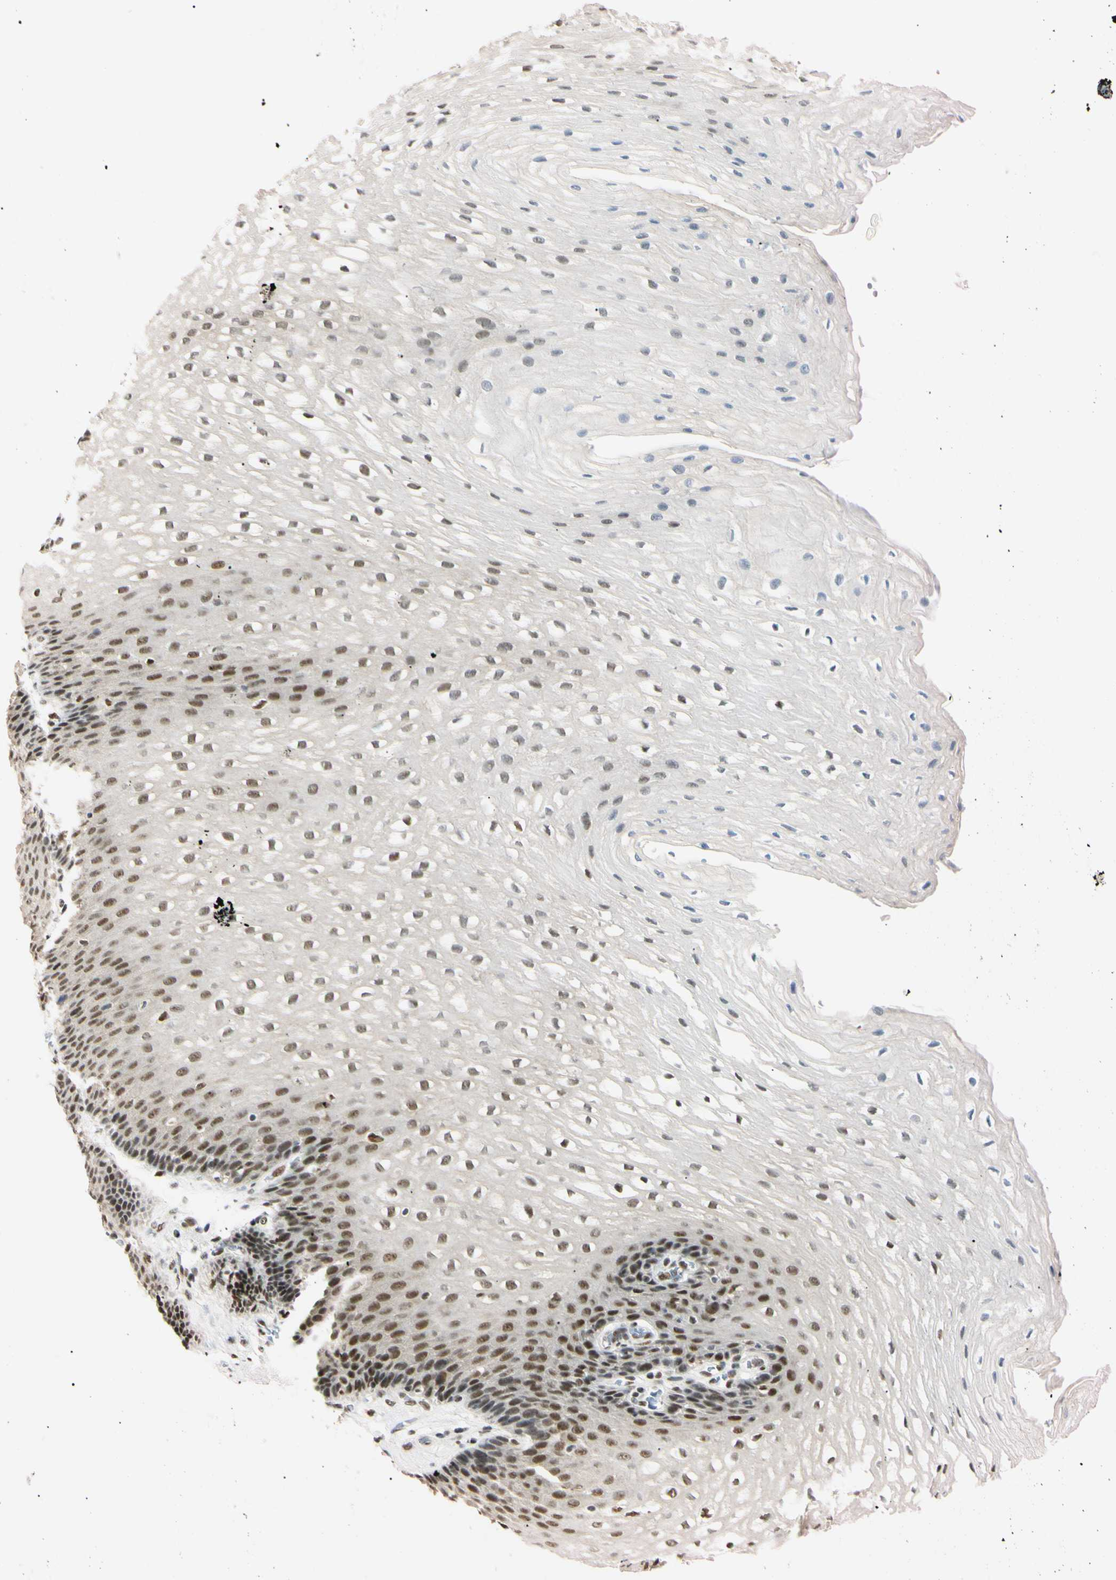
{"staining": {"intensity": "moderate", "quantity": "25%-75%", "location": "nuclear"}, "tissue": "esophagus", "cell_type": "Squamous epithelial cells", "image_type": "normal", "snomed": [{"axis": "morphology", "description": "Normal tissue, NOS"}, {"axis": "topography", "description": "Esophagus"}], "caption": "Immunohistochemical staining of benign esophagus displays moderate nuclear protein positivity in approximately 25%-75% of squamous epithelial cells.", "gene": "ZNF134", "patient": {"sex": "male", "age": 48}}